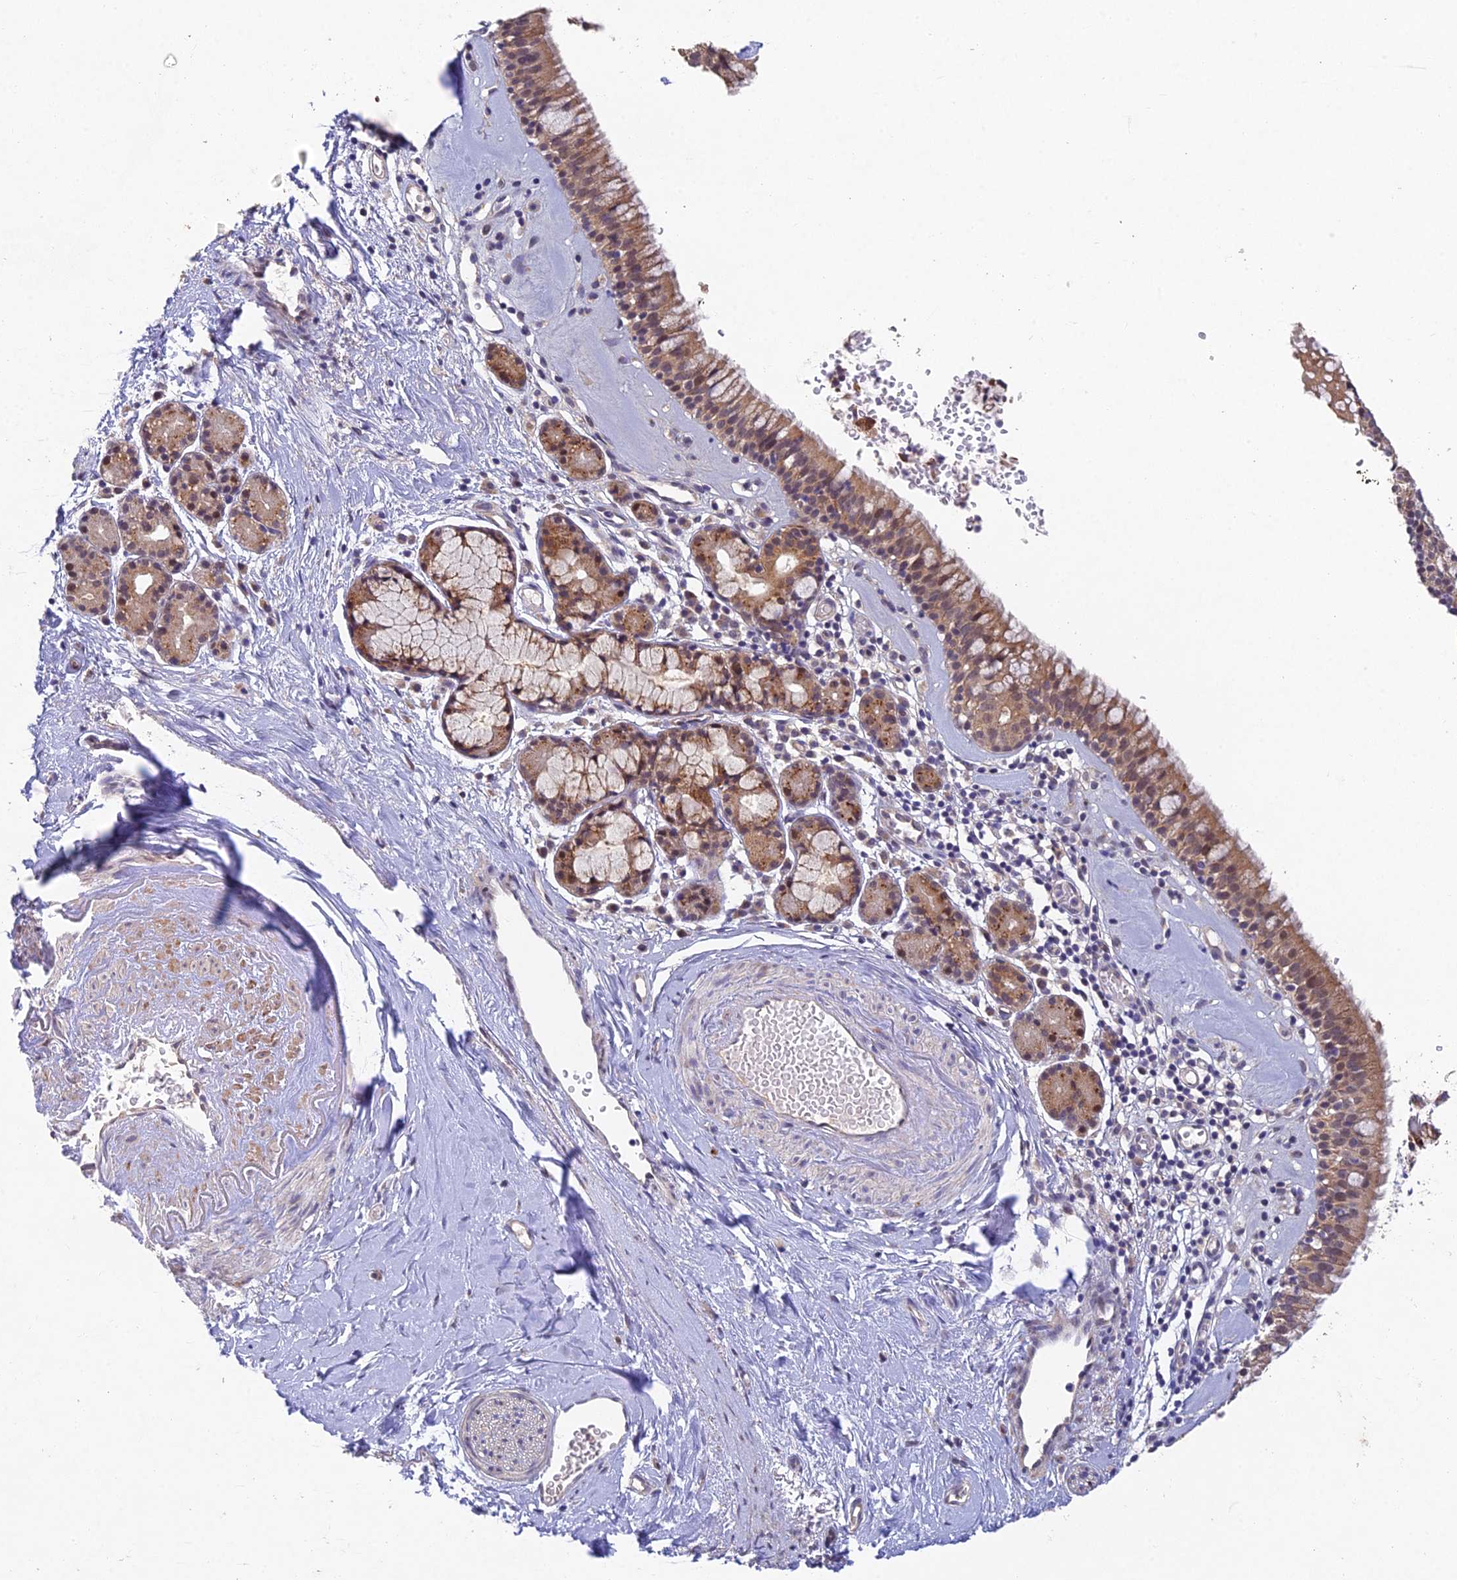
{"staining": {"intensity": "weak", "quantity": ">75%", "location": "cytoplasmic/membranous"}, "tissue": "nasopharynx", "cell_type": "Respiratory epithelial cells", "image_type": "normal", "snomed": [{"axis": "morphology", "description": "Normal tissue, NOS"}, {"axis": "topography", "description": "Nasopharynx"}], "caption": "Normal nasopharynx reveals weak cytoplasmic/membranous expression in approximately >75% of respiratory epithelial cells, visualized by immunohistochemistry.", "gene": "NSMCE1", "patient": {"sex": "male", "age": 82}}